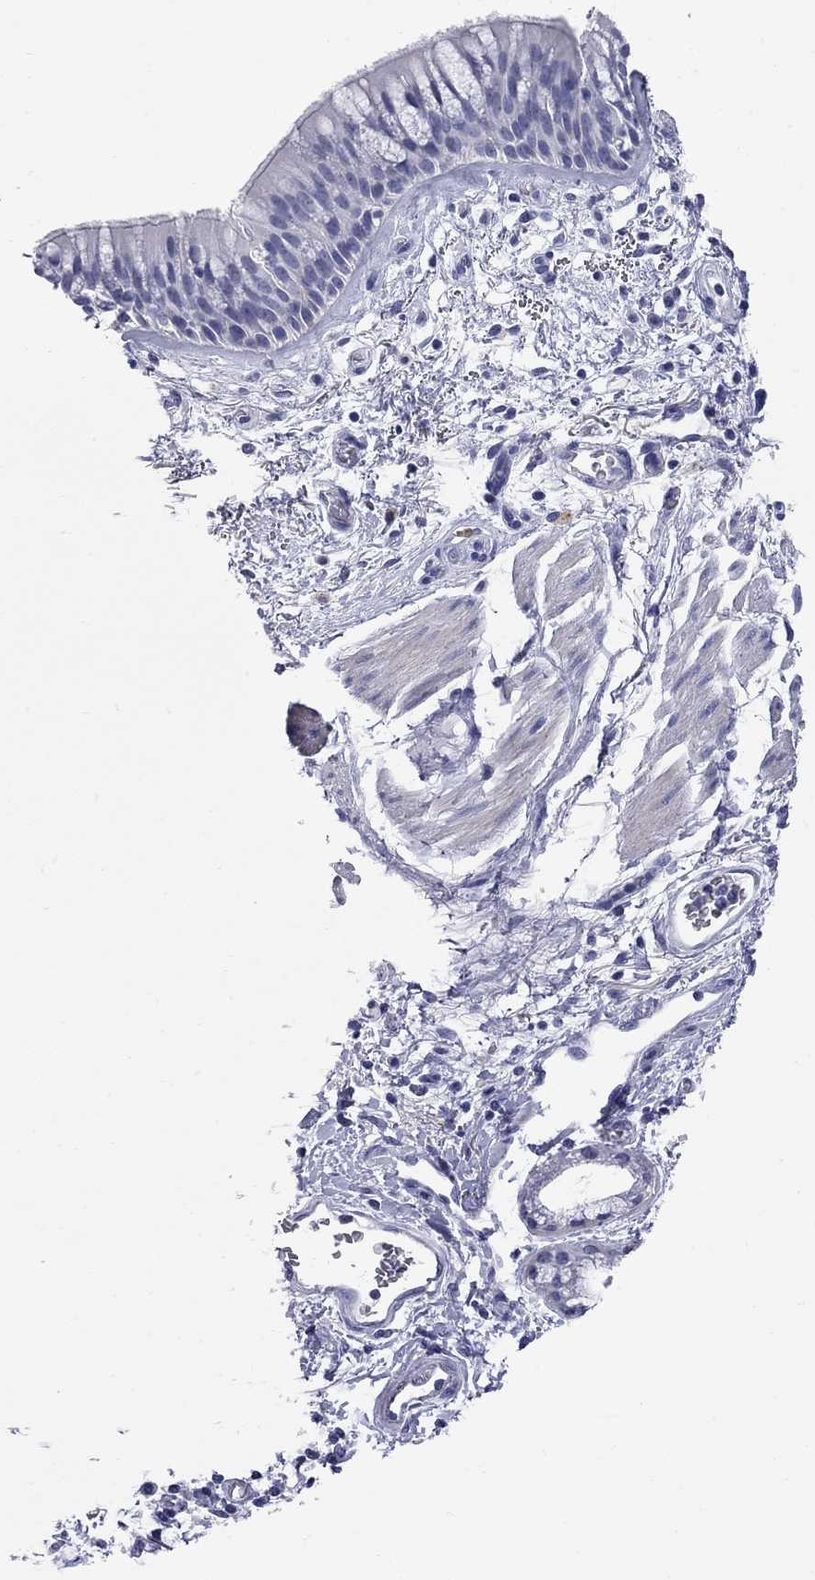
{"staining": {"intensity": "negative", "quantity": "none", "location": "none"}, "tissue": "bronchus", "cell_type": "Respiratory epithelial cells", "image_type": "normal", "snomed": [{"axis": "morphology", "description": "Normal tissue, NOS"}, {"axis": "topography", "description": "Bronchus"}, {"axis": "topography", "description": "Lung"}], "caption": "Protein analysis of benign bronchus displays no significant expression in respiratory epithelial cells.", "gene": "FAM221B", "patient": {"sex": "female", "age": 57}}